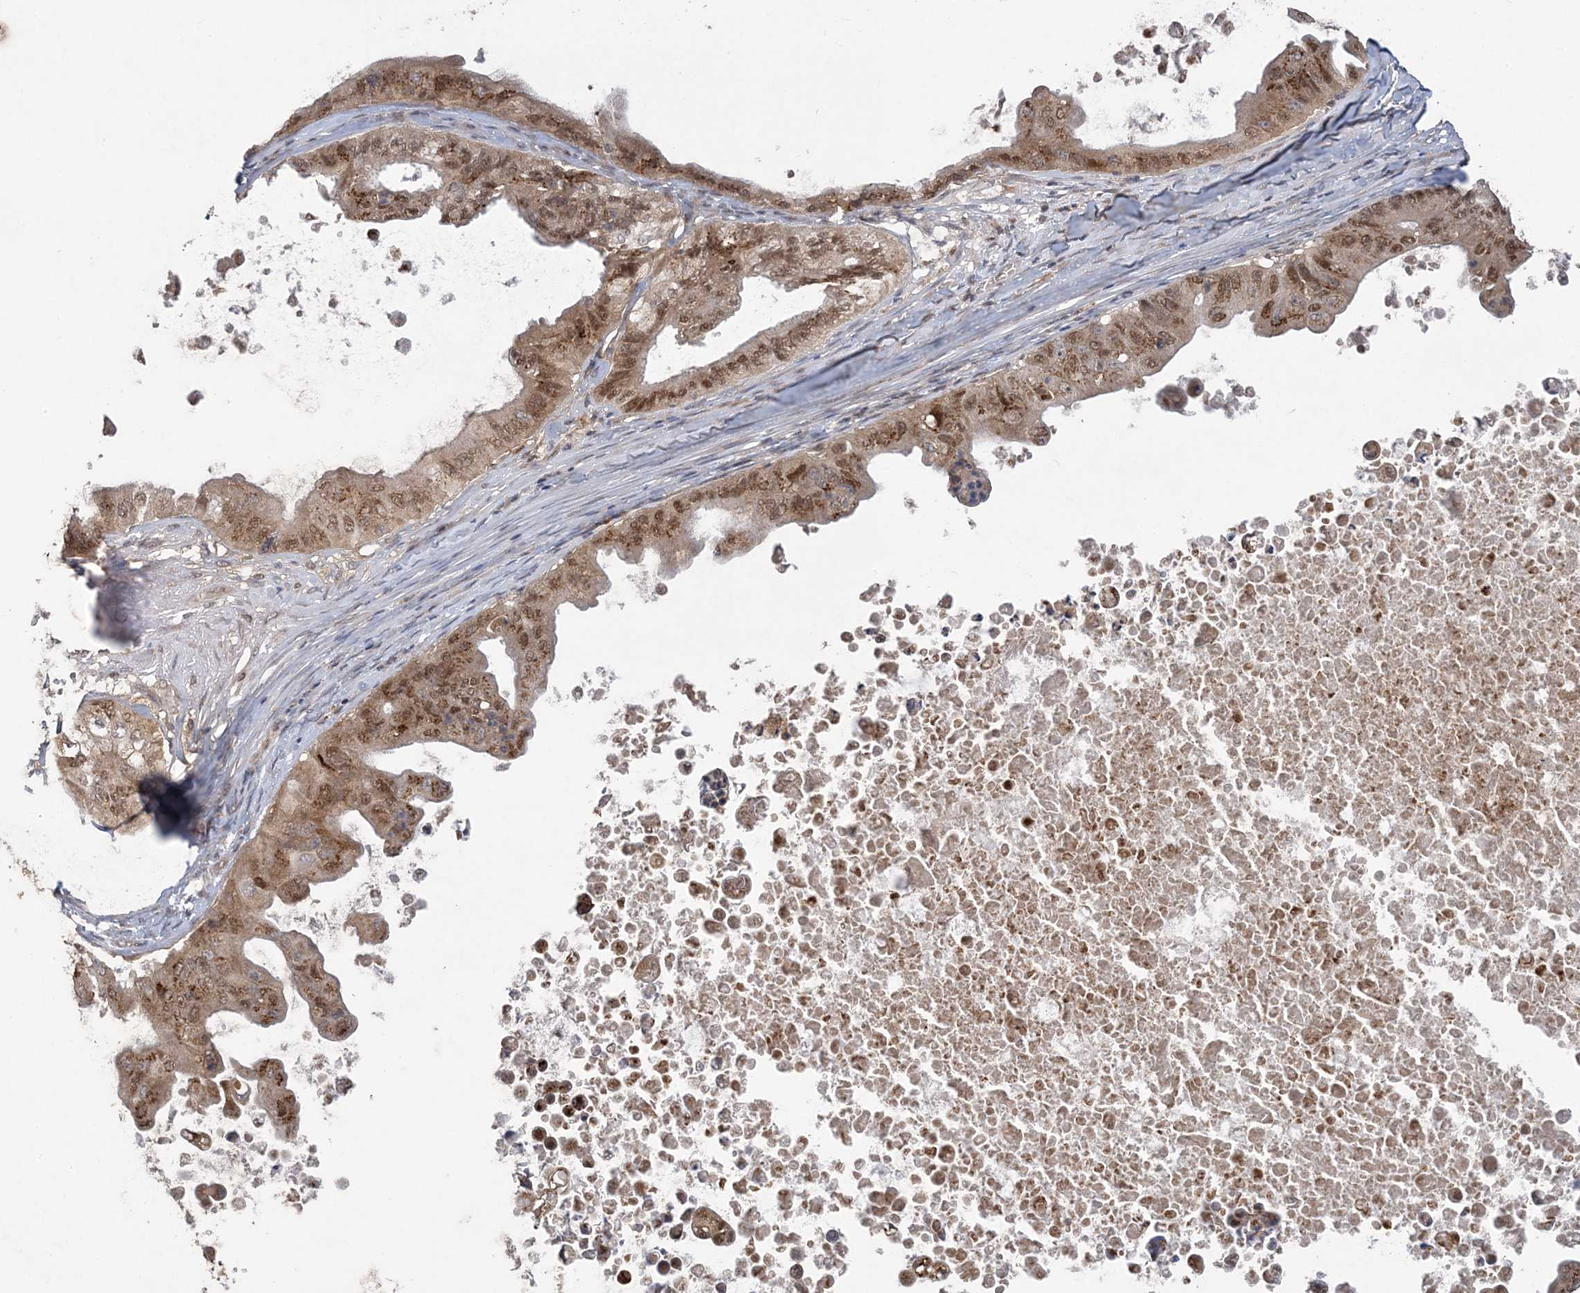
{"staining": {"intensity": "moderate", "quantity": ">75%", "location": "cytoplasmic/membranous,nuclear"}, "tissue": "ovarian cancer", "cell_type": "Tumor cells", "image_type": "cancer", "snomed": [{"axis": "morphology", "description": "Cystadenocarcinoma, mucinous, NOS"}, {"axis": "topography", "description": "Ovary"}], "caption": "About >75% of tumor cells in human ovarian cancer show moderate cytoplasmic/membranous and nuclear protein staining as visualized by brown immunohistochemical staining.", "gene": "ZBTB7A", "patient": {"sex": "female", "age": 37}}